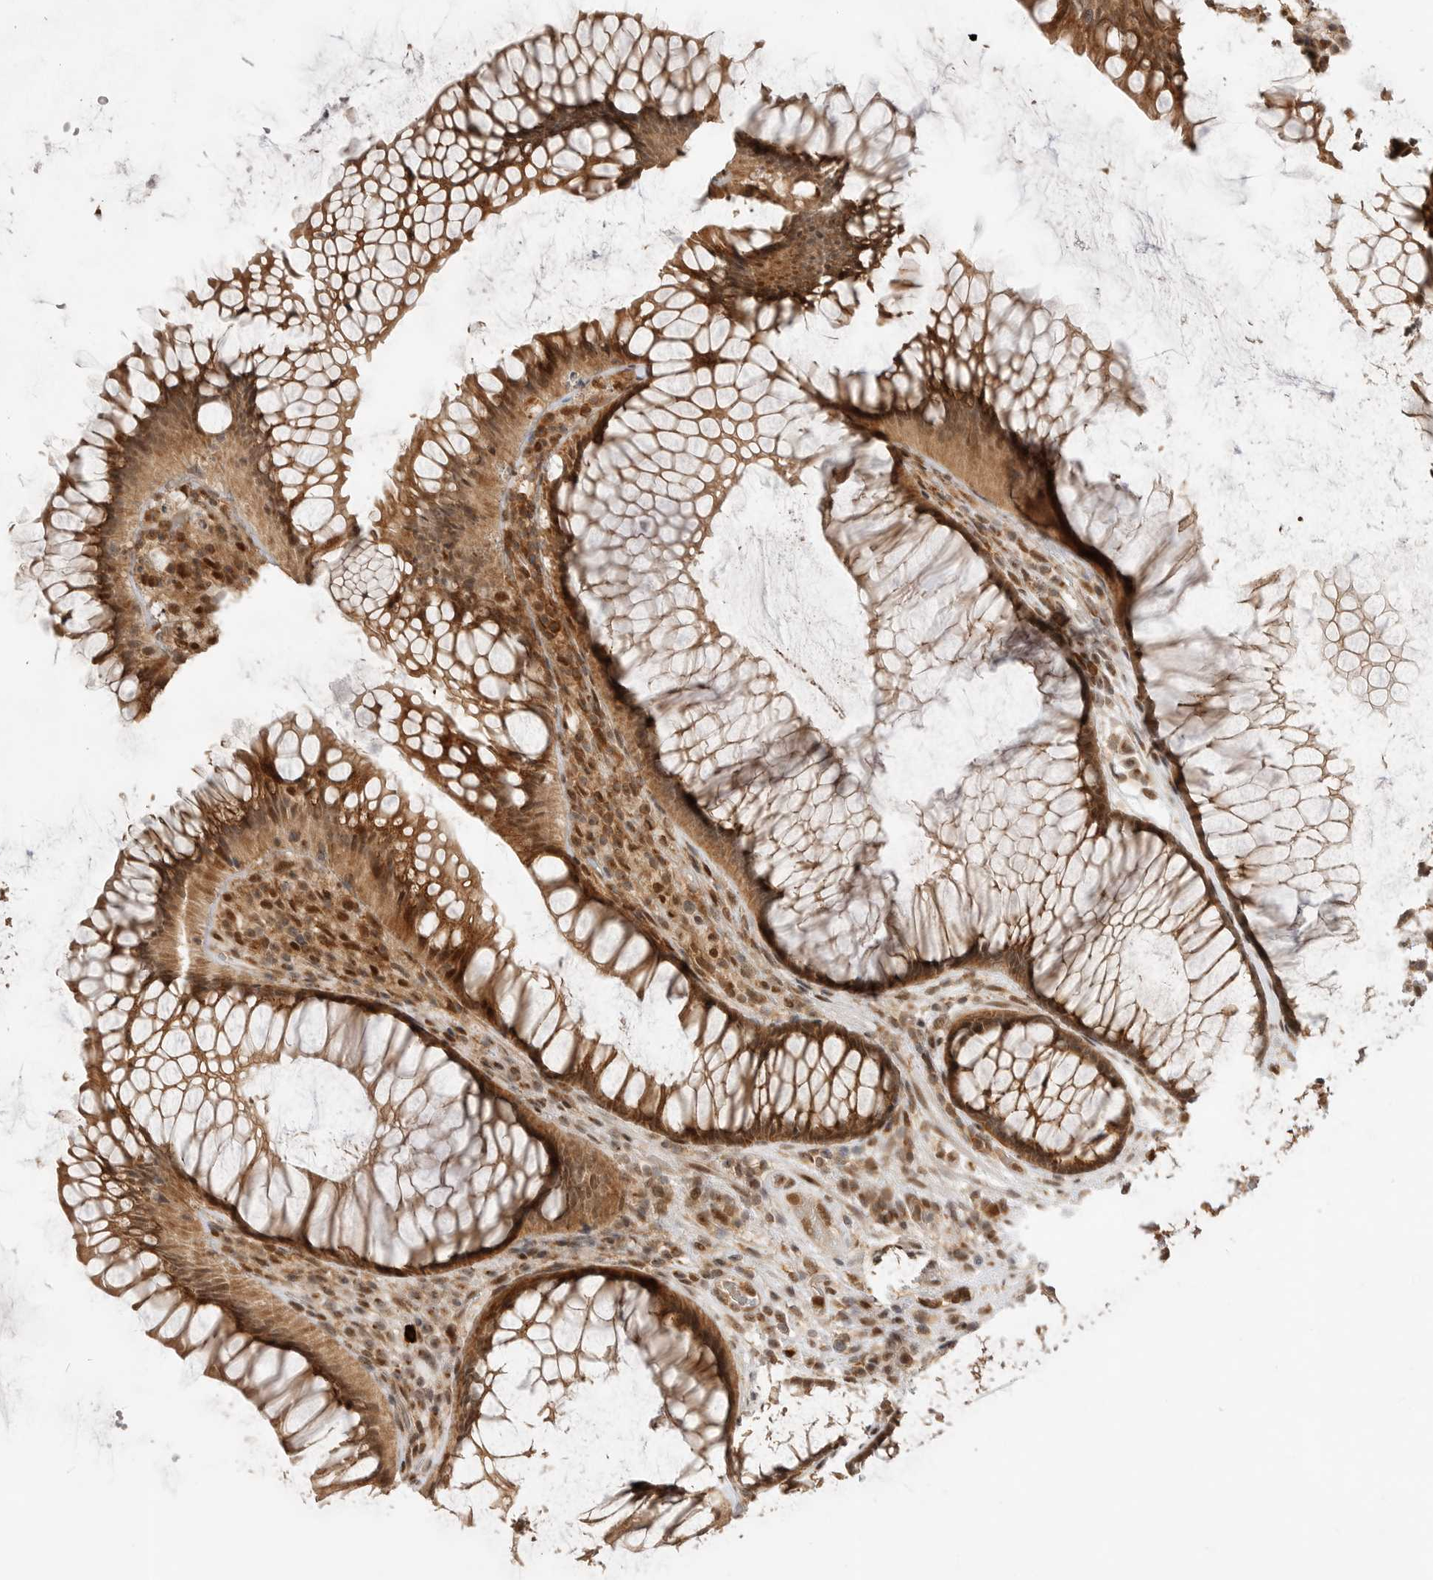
{"staining": {"intensity": "moderate", "quantity": ">75%", "location": "cytoplasmic/membranous"}, "tissue": "rectum", "cell_type": "Glandular cells", "image_type": "normal", "snomed": [{"axis": "morphology", "description": "Normal tissue, NOS"}, {"axis": "topography", "description": "Rectum"}], "caption": "An immunohistochemistry image of normal tissue is shown. Protein staining in brown highlights moderate cytoplasmic/membranous positivity in rectum within glandular cells.", "gene": "ALKAL1", "patient": {"sex": "male", "age": 51}}